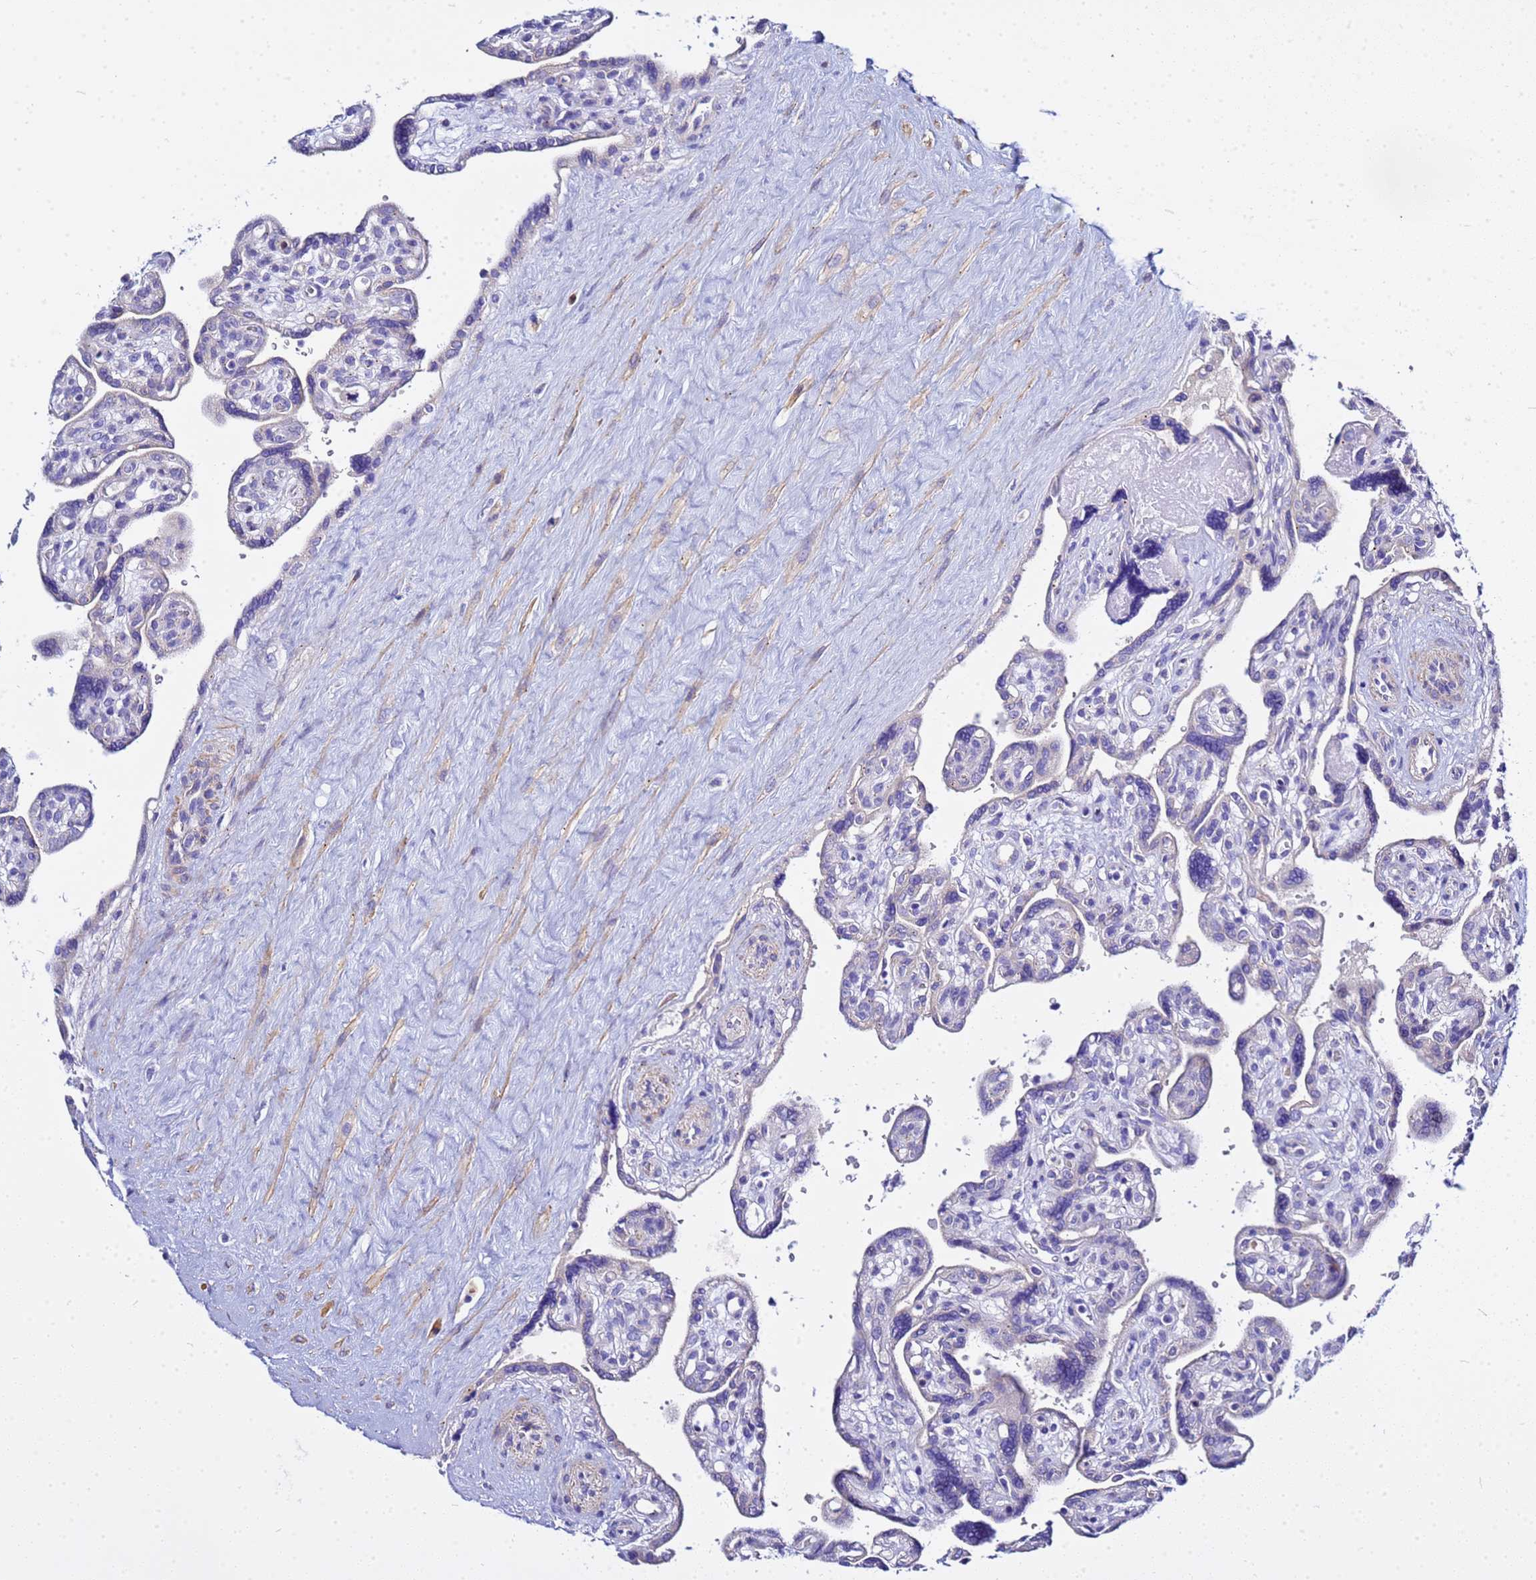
{"staining": {"intensity": "negative", "quantity": "none", "location": "none"}, "tissue": "placenta", "cell_type": "Trophoblastic cells", "image_type": "normal", "snomed": [{"axis": "morphology", "description": "Normal tissue, NOS"}, {"axis": "topography", "description": "Placenta"}], "caption": "This is a photomicrograph of IHC staining of unremarkable placenta, which shows no expression in trophoblastic cells.", "gene": "USP18", "patient": {"sex": "female", "age": 39}}